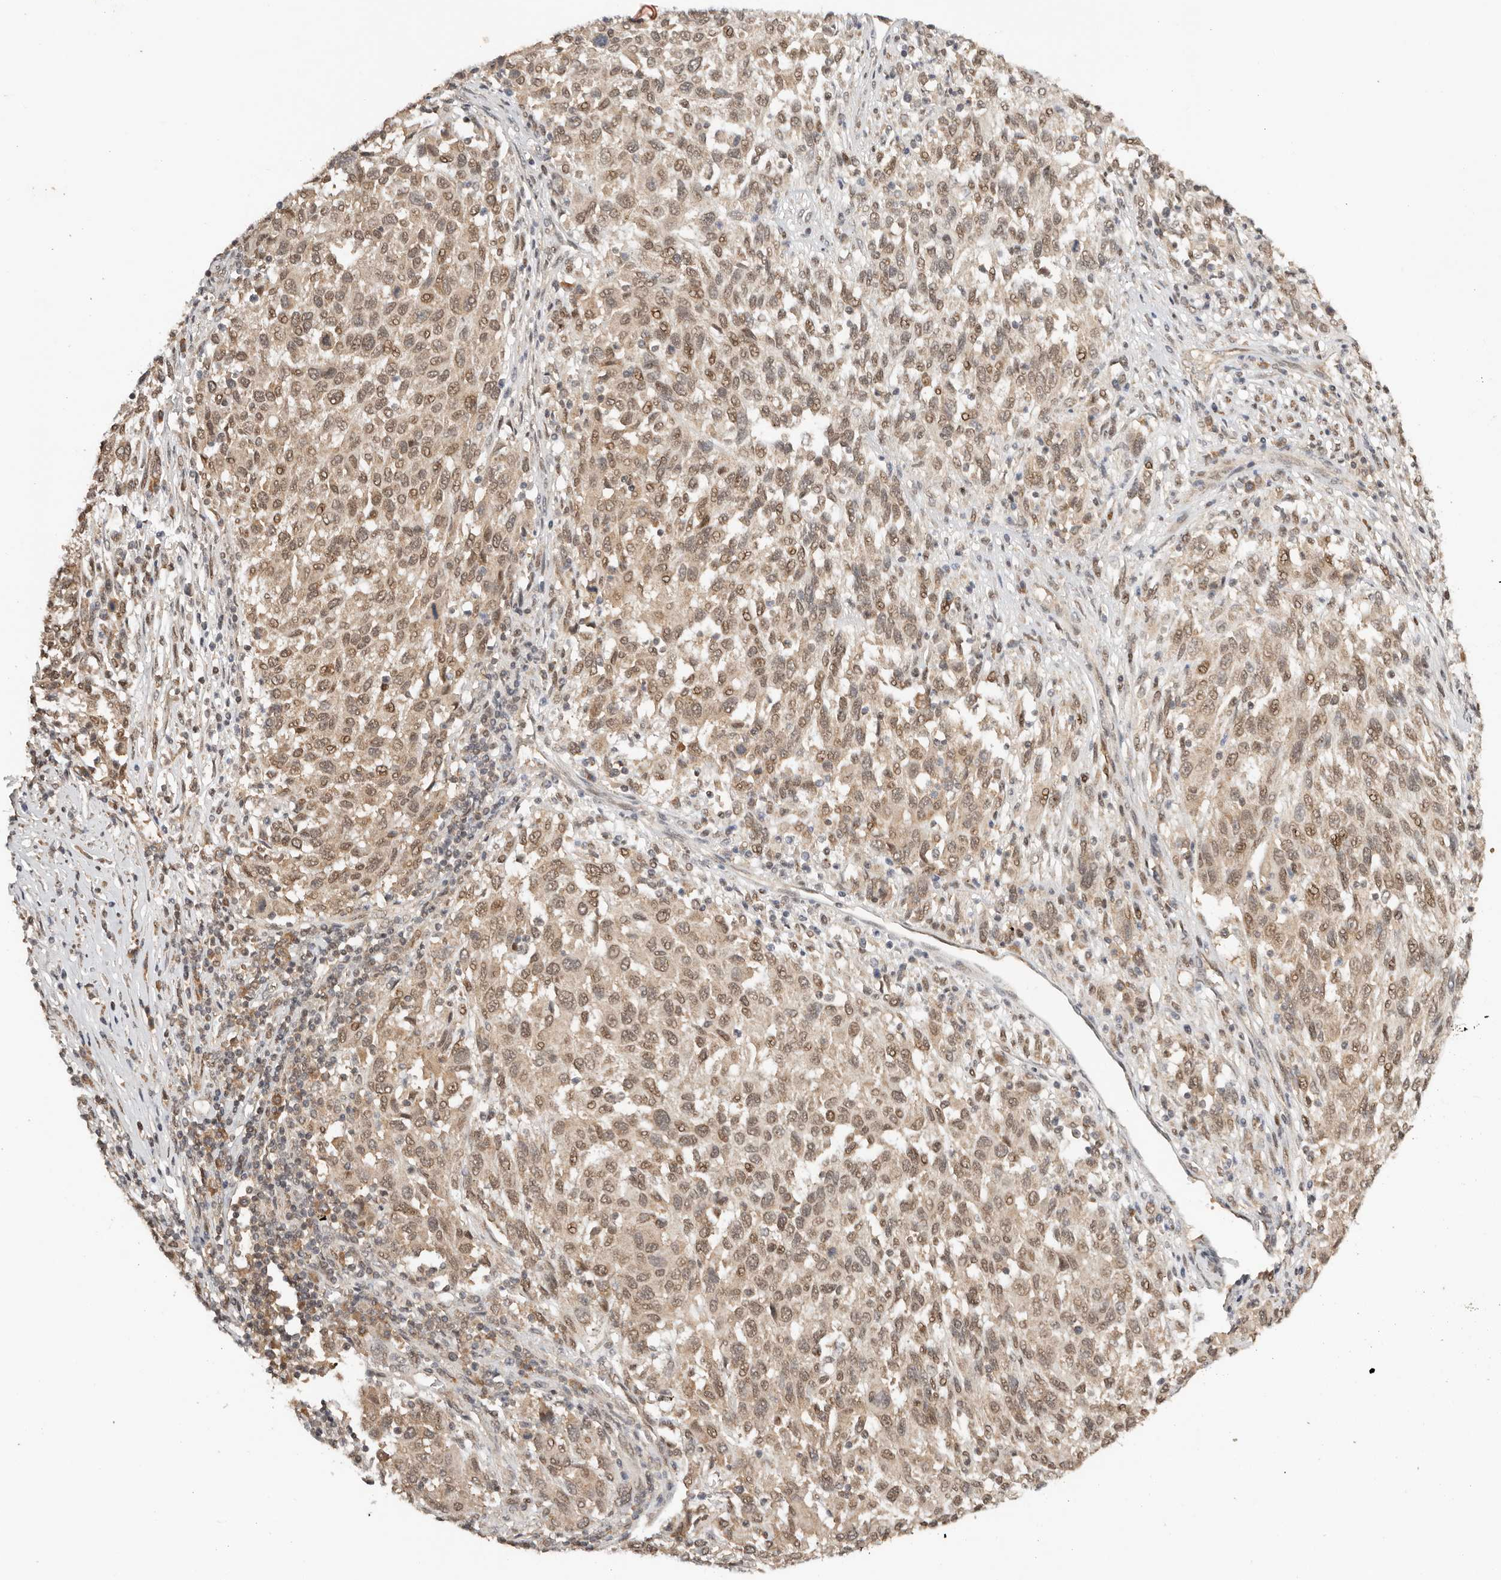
{"staining": {"intensity": "moderate", "quantity": ">75%", "location": "nuclear"}, "tissue": "melanoma", "cell_type": "Tumor cells", "image_type": "cancer", "snomed": [{"axis": "morphology", "description": "Malignant melanoma, Metastatic site"}, {"axis": "topography", "description": "Lymph node"}], "caption": "This is an image of immunohistochemistry (IHC) staining of melanoma, which shows moderate expression in the nuclear of tumor cells.", "gene": "SEC14L1", "patient": {"sex": "male", "age": 61}}